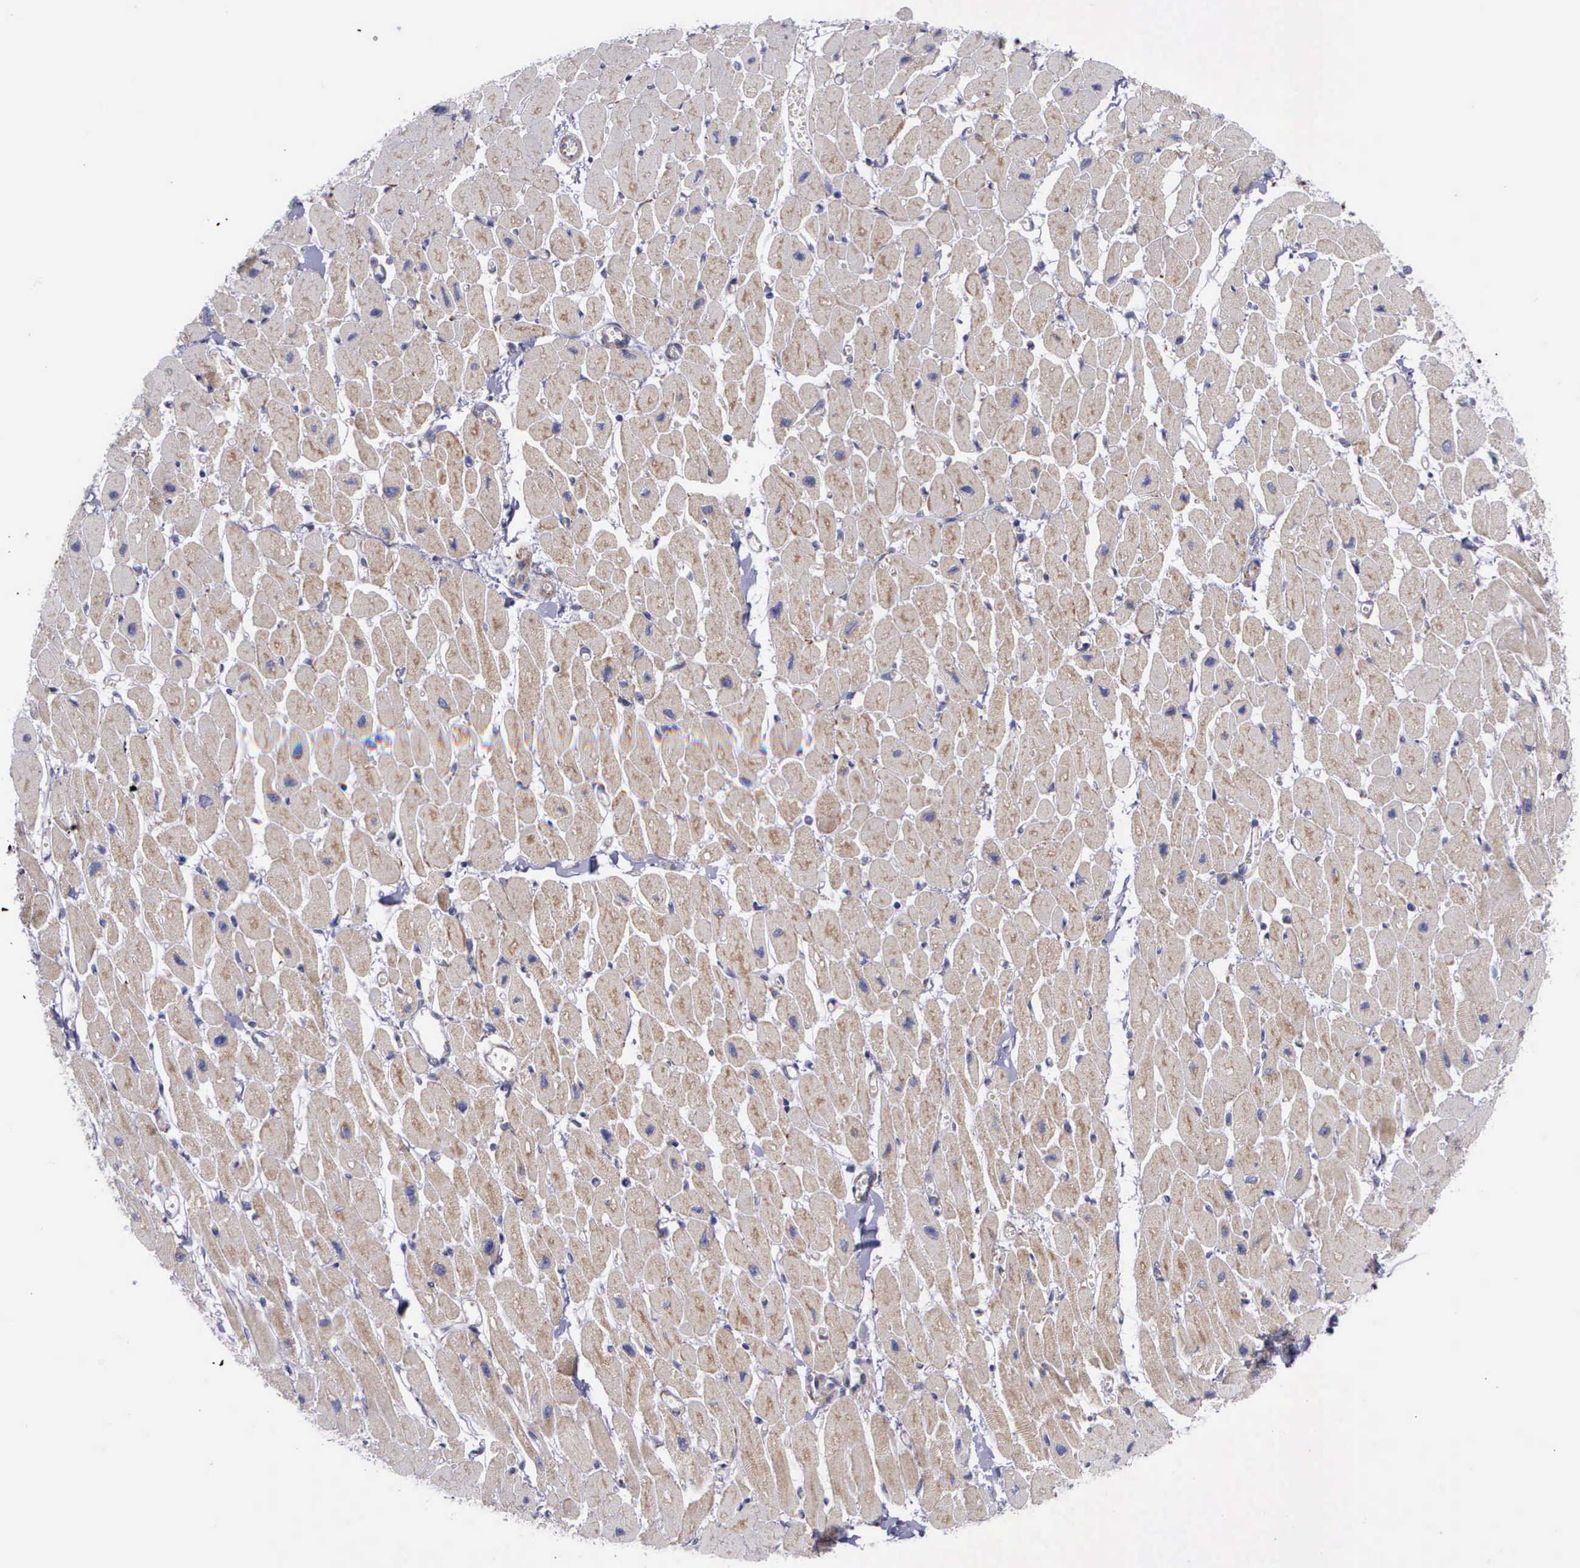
{"staining": {"intensity": "weak", "quantity": ">75%", "location": "cytoplasmic/membranous"}, "tissue": "heart muscle", "cell_type": "Cardiomyocytes", "image_type": "normal", "snomed": [{"axis": "morphology", "description": "Normal tissue, NOS"}, {"axis": "topography", "description": "Heart"}], "caption": "An image of human heart muscle stained for a protein demonstrates weak cytoplasmic/membranous brown staining in cardiomyocytes. The staining is performed using DAB (3,3'-diaminobenzidine) brown chromogen to label protein expression. The nuclei are counter-stained blue using hematoxylin.", "gene": "SYNJ2BP", "patient": {"sex": "female", "age": 54}}